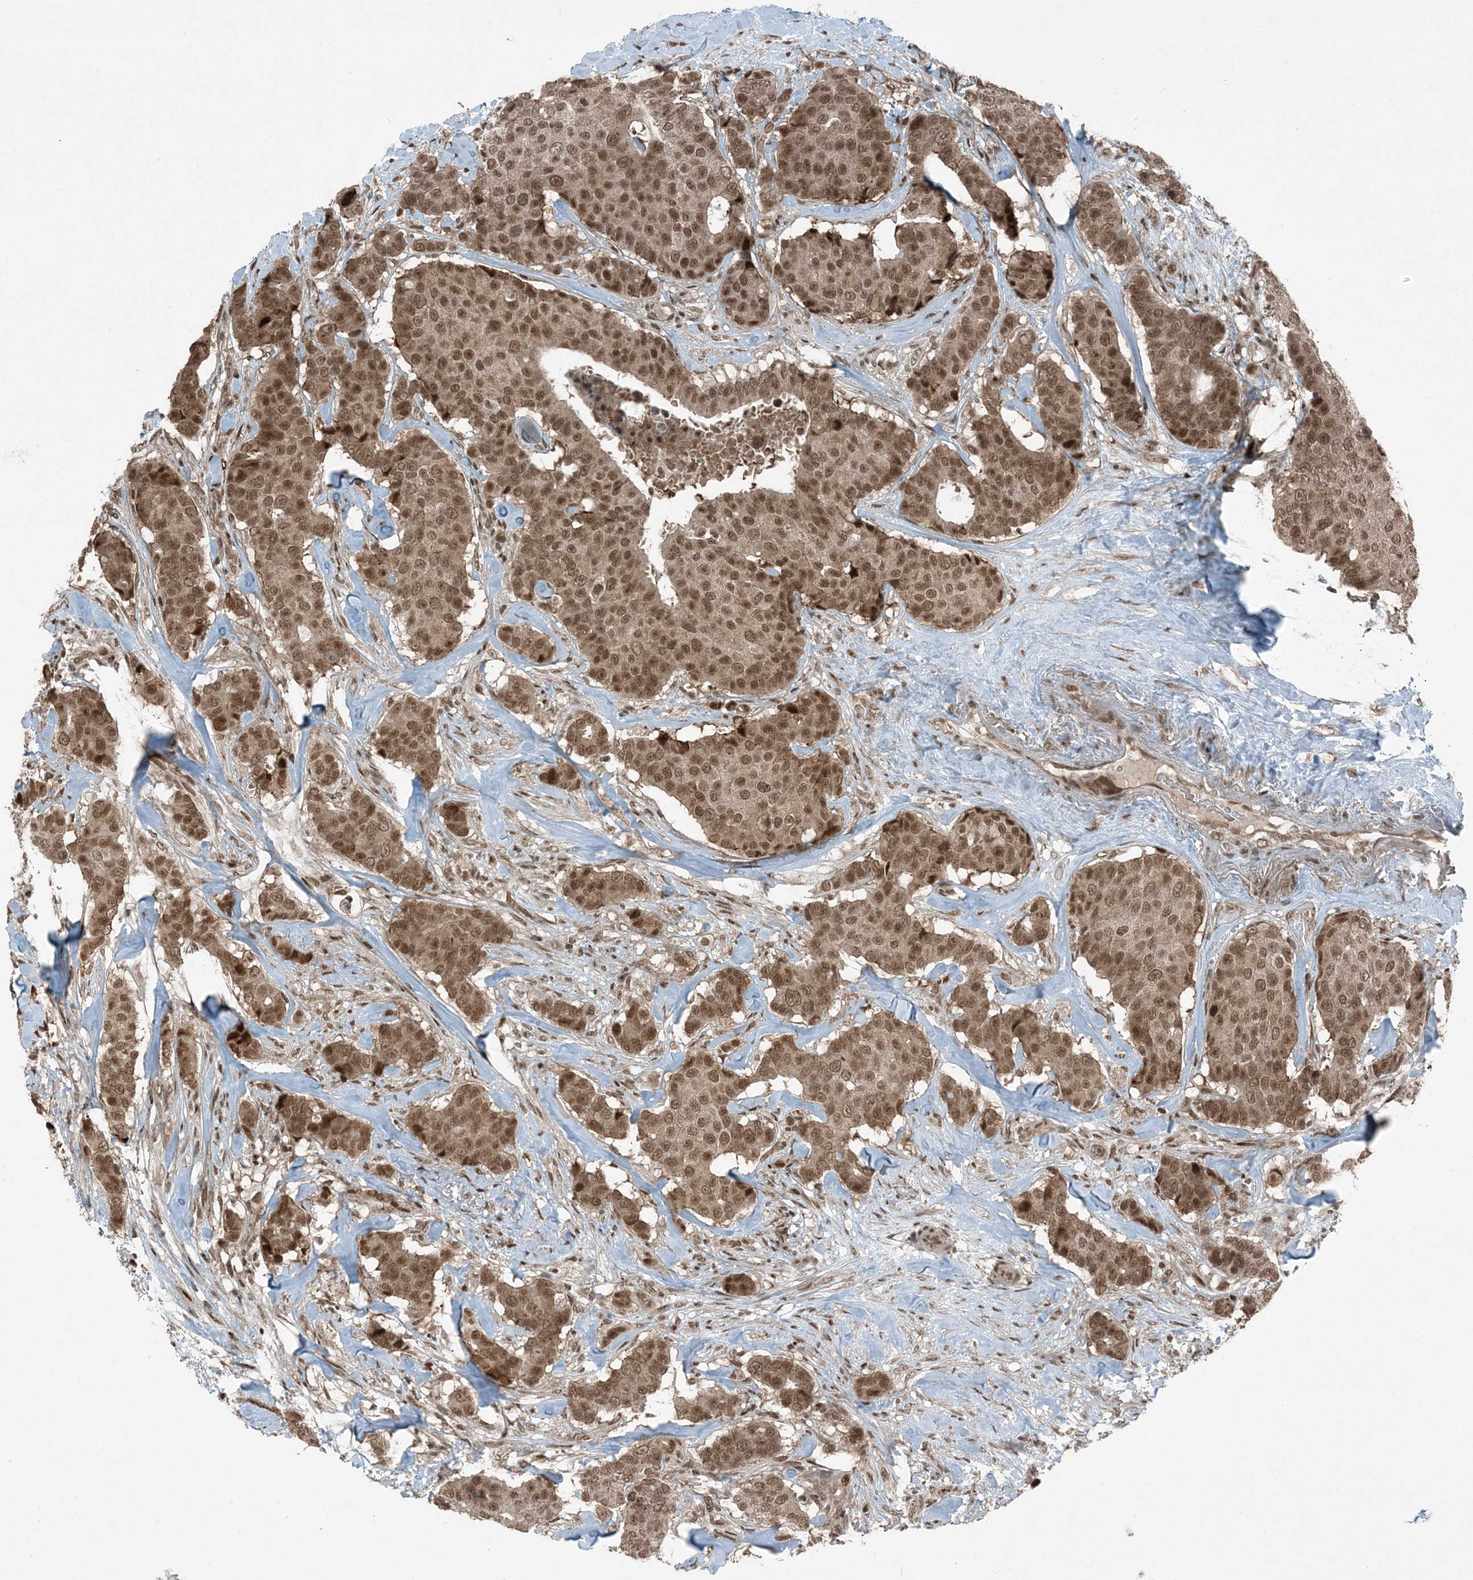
{"staining": {"intensity": "moderate", "quantity": ">75%", "location": "cytoplasmic/membranous,nuclear"}, "tissue": "breast cancer", "cell_type": "Tumor cells", "image_type": "cancer", "snomed": [{"axis": "morphology", "description": "Duct carcinoma"}, {"axis": "topography", "description": "Breast"}], "caption": "A high-resolution micrograph shows immunohistochemistry (IHC) staining of breast invasive ductal carcinoma, which reveals moderate cytoplasmic/membranous and nuclear staining in about >75% of tumor cells. Nuclei are stained in blue.", "gene": "TRAPPC12", "patient": {"sex": "female", "age": 75}}